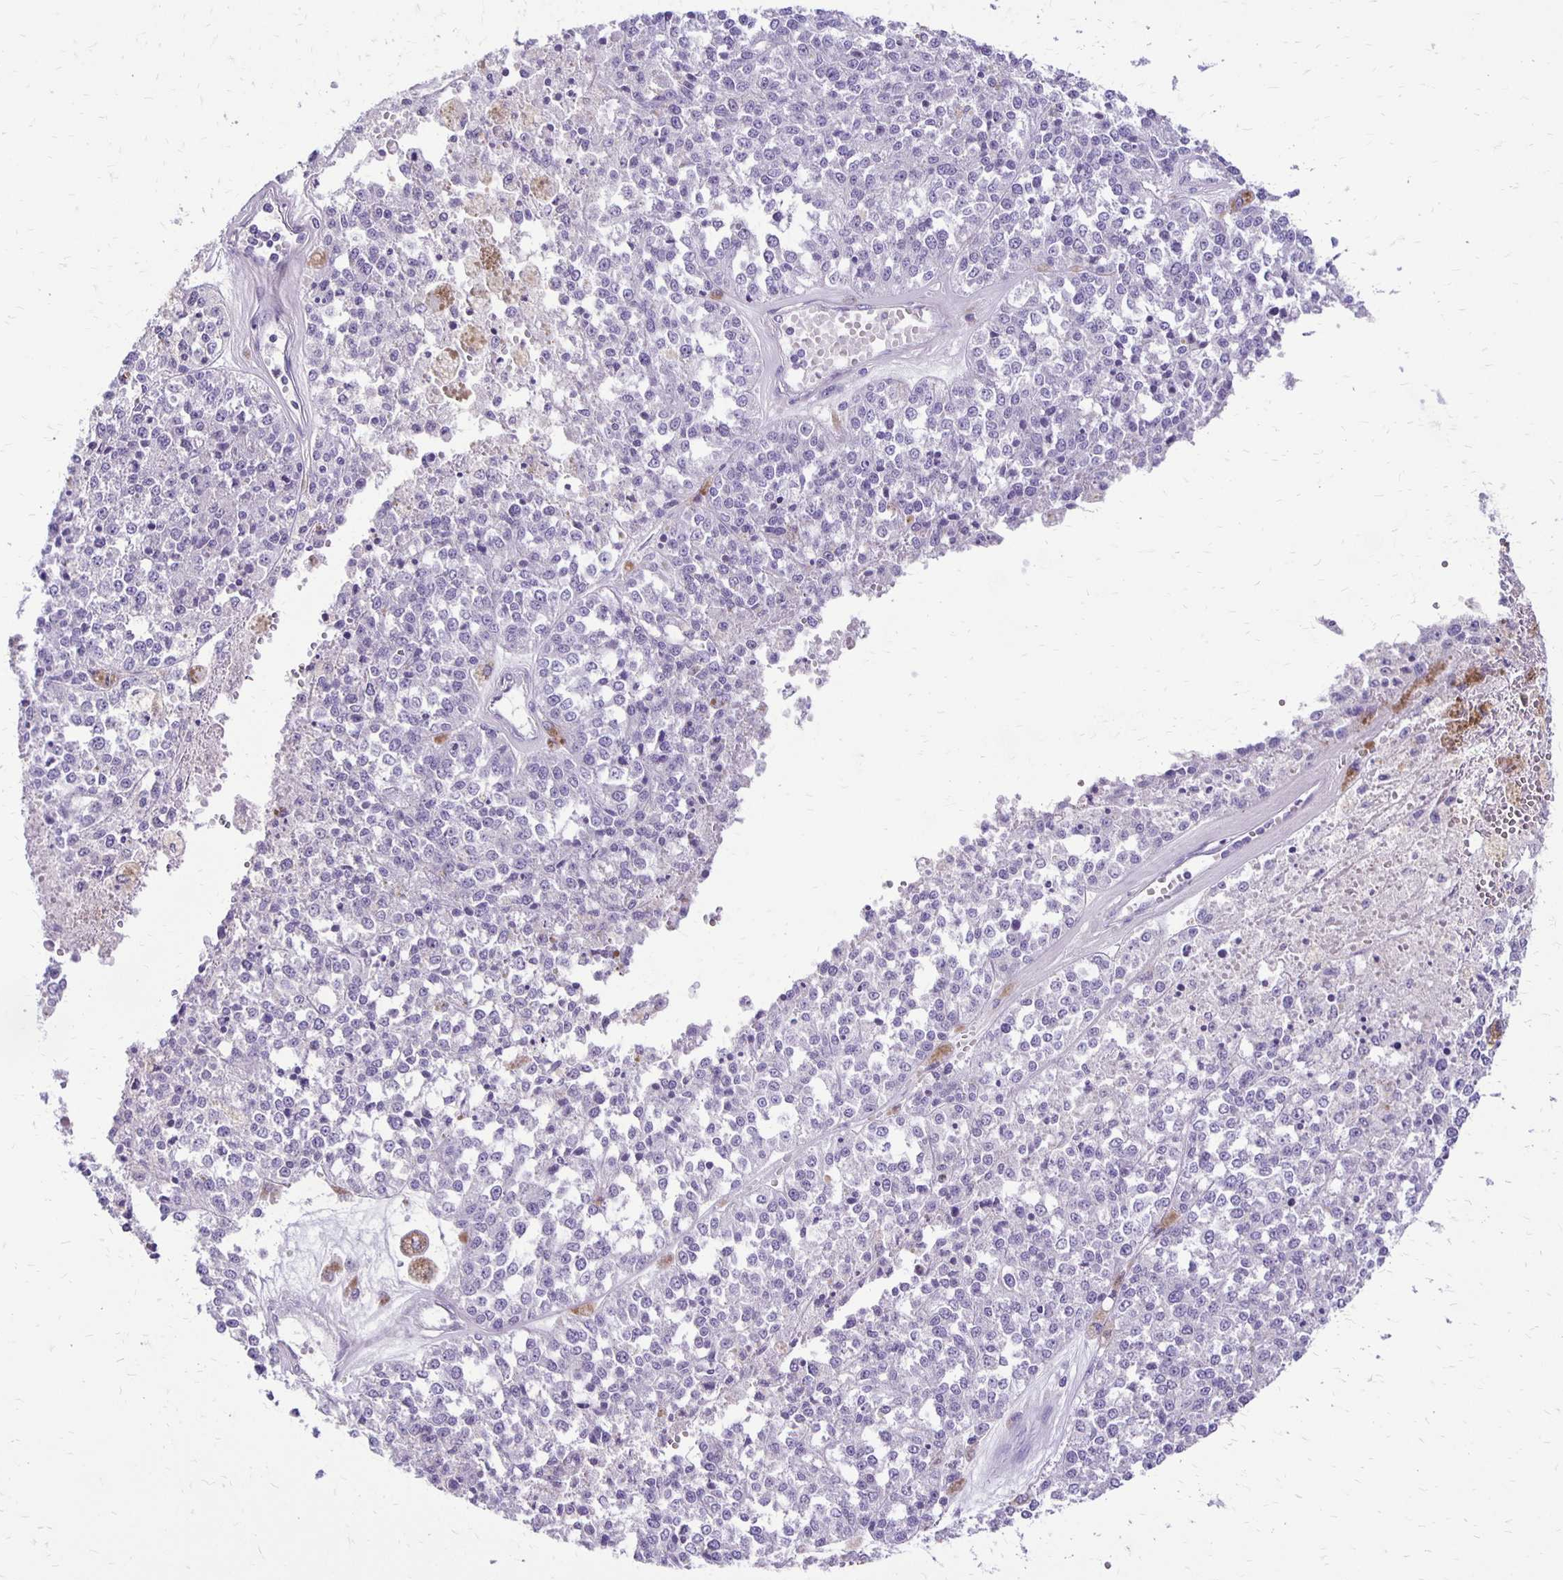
{"staining": {"intensity": "negative", "quantity": "none", "location": "none"}, "tissue": "melanoma", "cell_type": "Tumor cells", "image_type": "cancer", "snomed": [{"axis": "morphology", "description": "Malignant melanoma, Metastatic site"}, {"axis": "topography", "description": "Lymph node"}], "caption": "An immunohistochemistry (IHC) image of malignant melanoma (metastatic site) is shown. There is no staining in tumor cells of malignant melanoma (metastatic site).", "gene": "ANKRD45", "patient": {"sex": "female", "age": 64}}